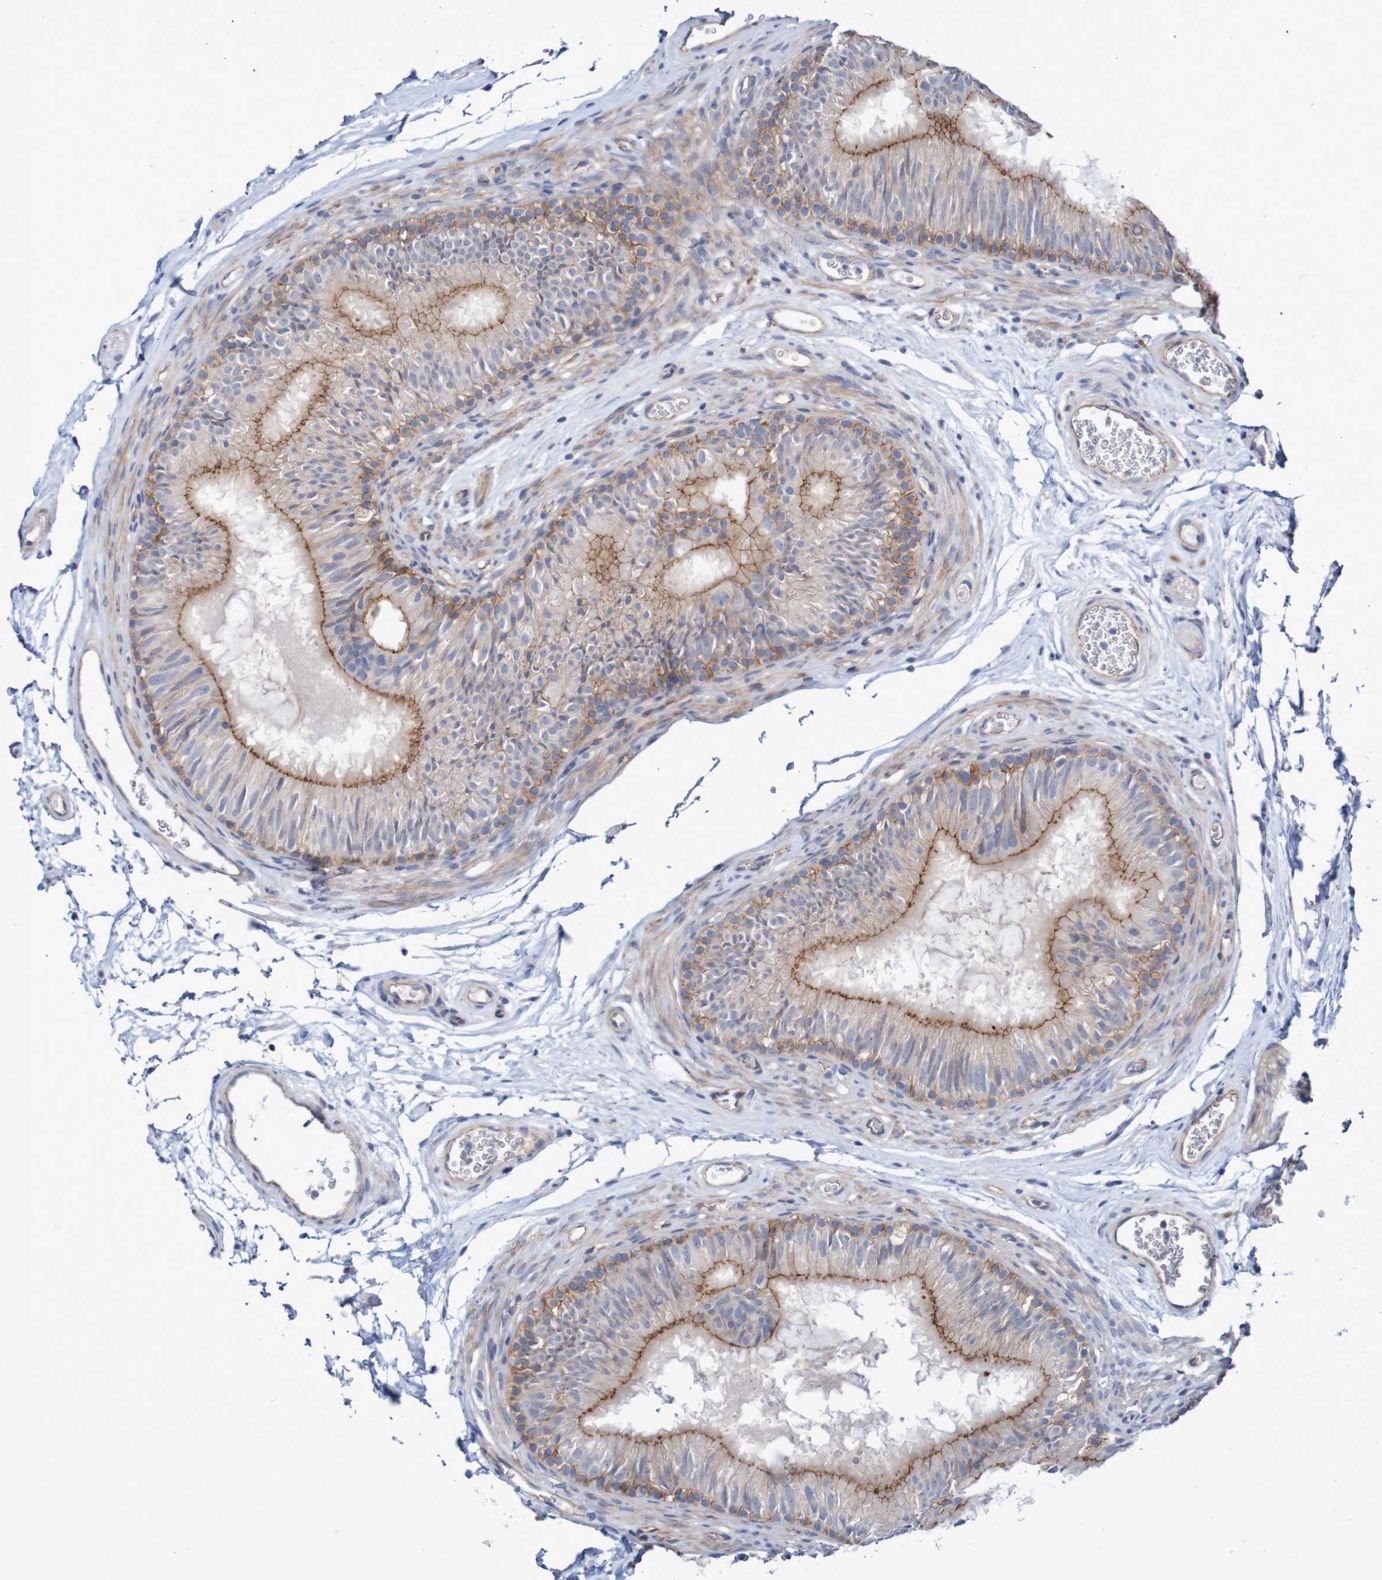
{"staining": {"intensity": "moderate", "quantity": ">75%", "location": "cytoplasmic/membranous"}, "tissue": "epididymis", "cell_type": "Glandular cells", "image_type": "normal", "snomed": [{"axis": "morphology", "description": "Normal tissue, NOS"}, {"axis": "topography", "description": "Epididymis"}], "caption": "A micrograph showing moderate cytoplasmic/membranous positivity in approximately >75% of glandular cells in normal epididymis, as visualized by brown immunohistochemical staining.", "gene": "NECTIN2", "patient": {"sex": "male", "age": 36}}